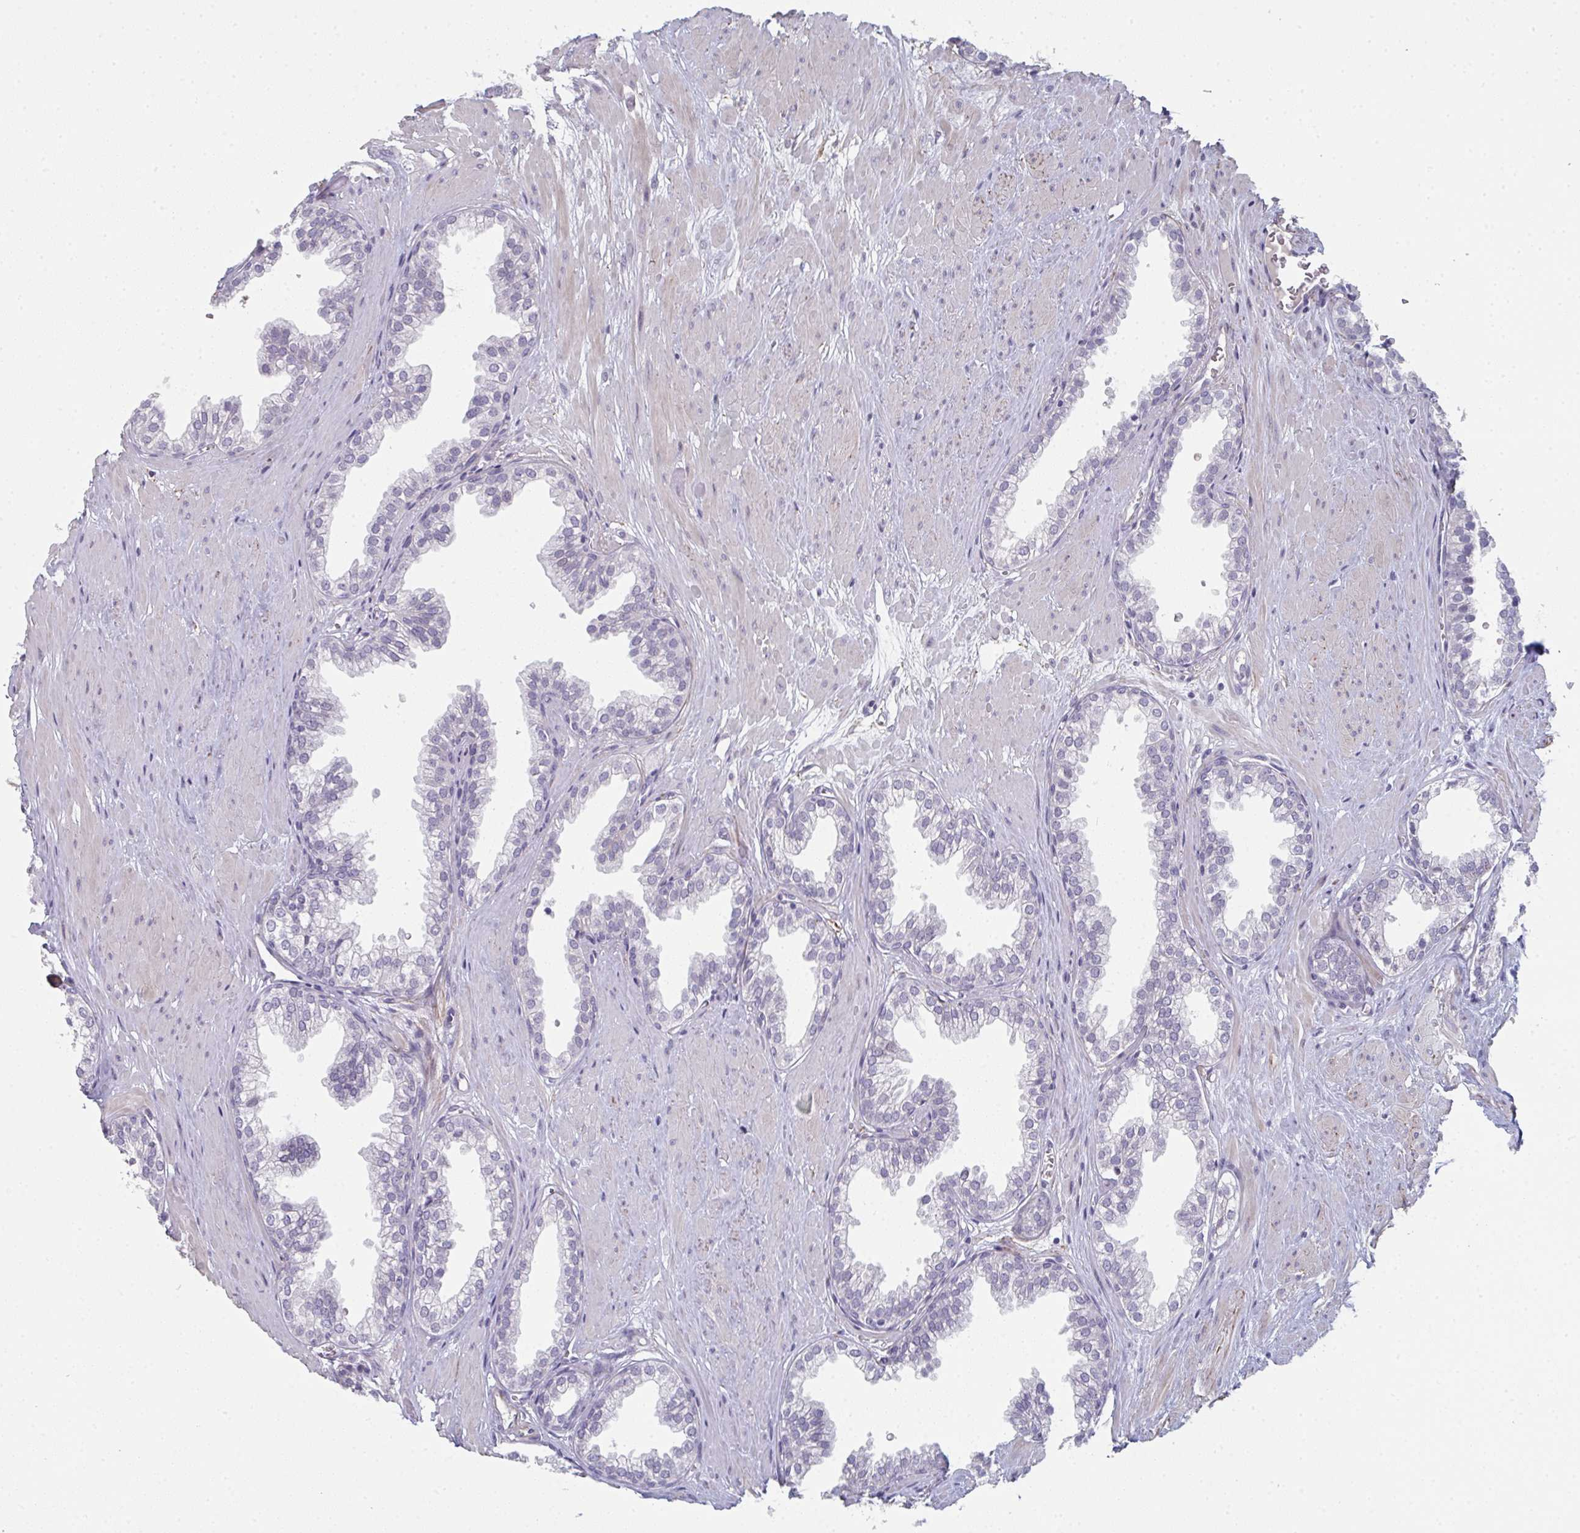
{"staining": {"intensity": "negative", "quantity": "none", "location": "none"}, "tissue": "prostate", "cell_type": "Glandular cells", "image_type": "normal", "snomed": [{"axis": "morphology", "description": "Normal tissue, NOS"}, {"axis": "topography", "description": "Prostate"}, {"axis": "topography", "description": "Peripheral nerve tissue"}], "caption": "Immunohistochemistry (IHC) of benign prostate reveals no positivity in glandular cells.", "gene": "A1CF", "patient": {"sex": "male", "age": 55}}